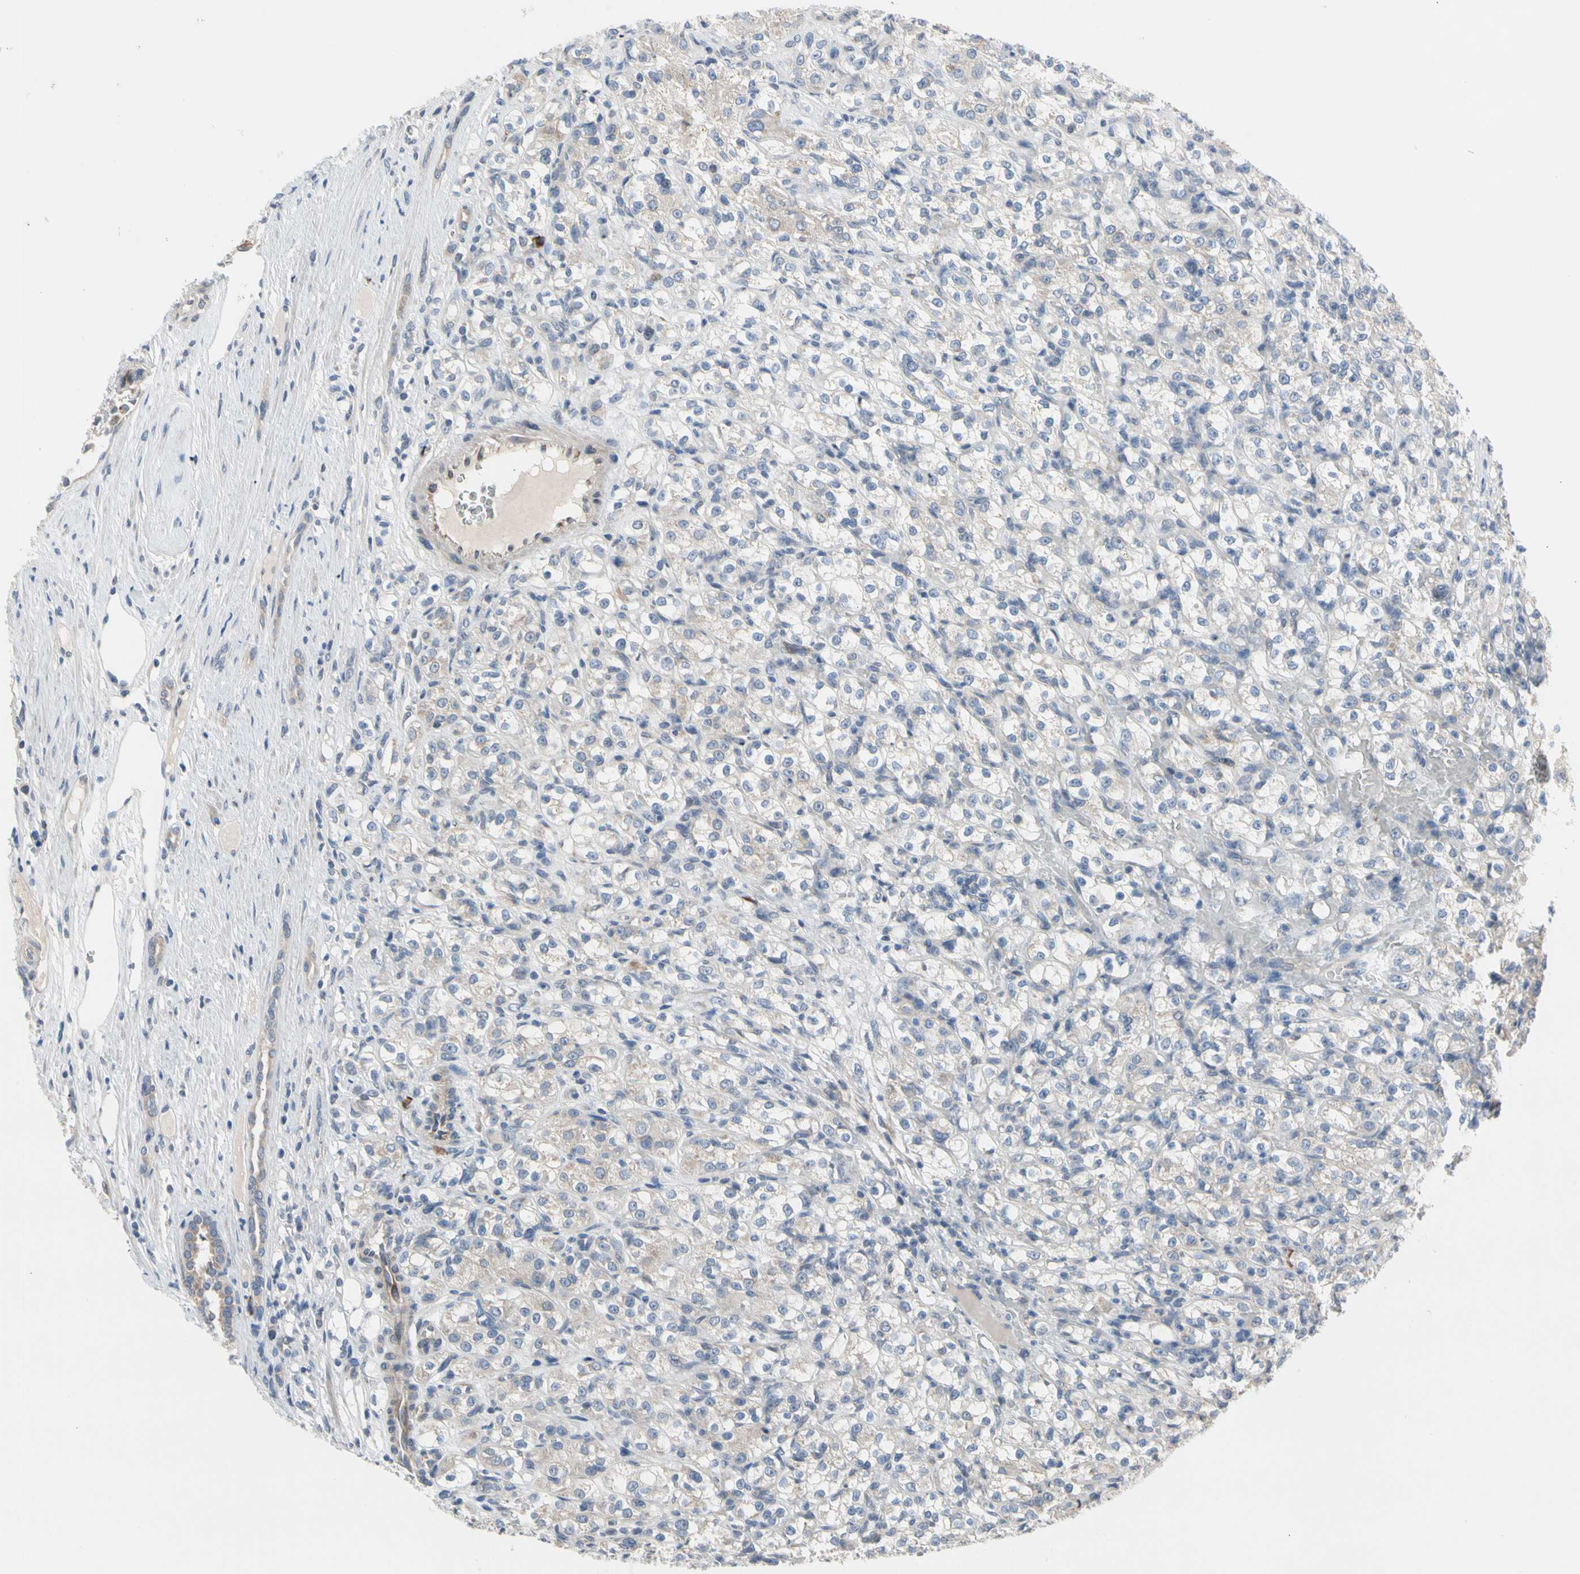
{"staining": {"intensity": "weak", "quantity": "25%-75%", "location": "cytoplasmic/membranous"}, "tissue": "renal cancer", "cell_type": "Tumor cells", "image_type": "cancer", "snomed": [{"axis": "morphology", "description": "Normal tissue, NOS"}, {"axis": "morphology", "description": "Adenocarcinoma, NOS"}, {"axis": "topography", "description": "Kidney"}], "caption": "Weak cytoplasmic/membranous positivity is seen in approximately 25%-75% of tumor cells in adenocarcinoma (renal). (IHC, brightfield microscopy, high magnification).", "gene": "MARK1", "patient": {"sex": "male", "age": 61}}